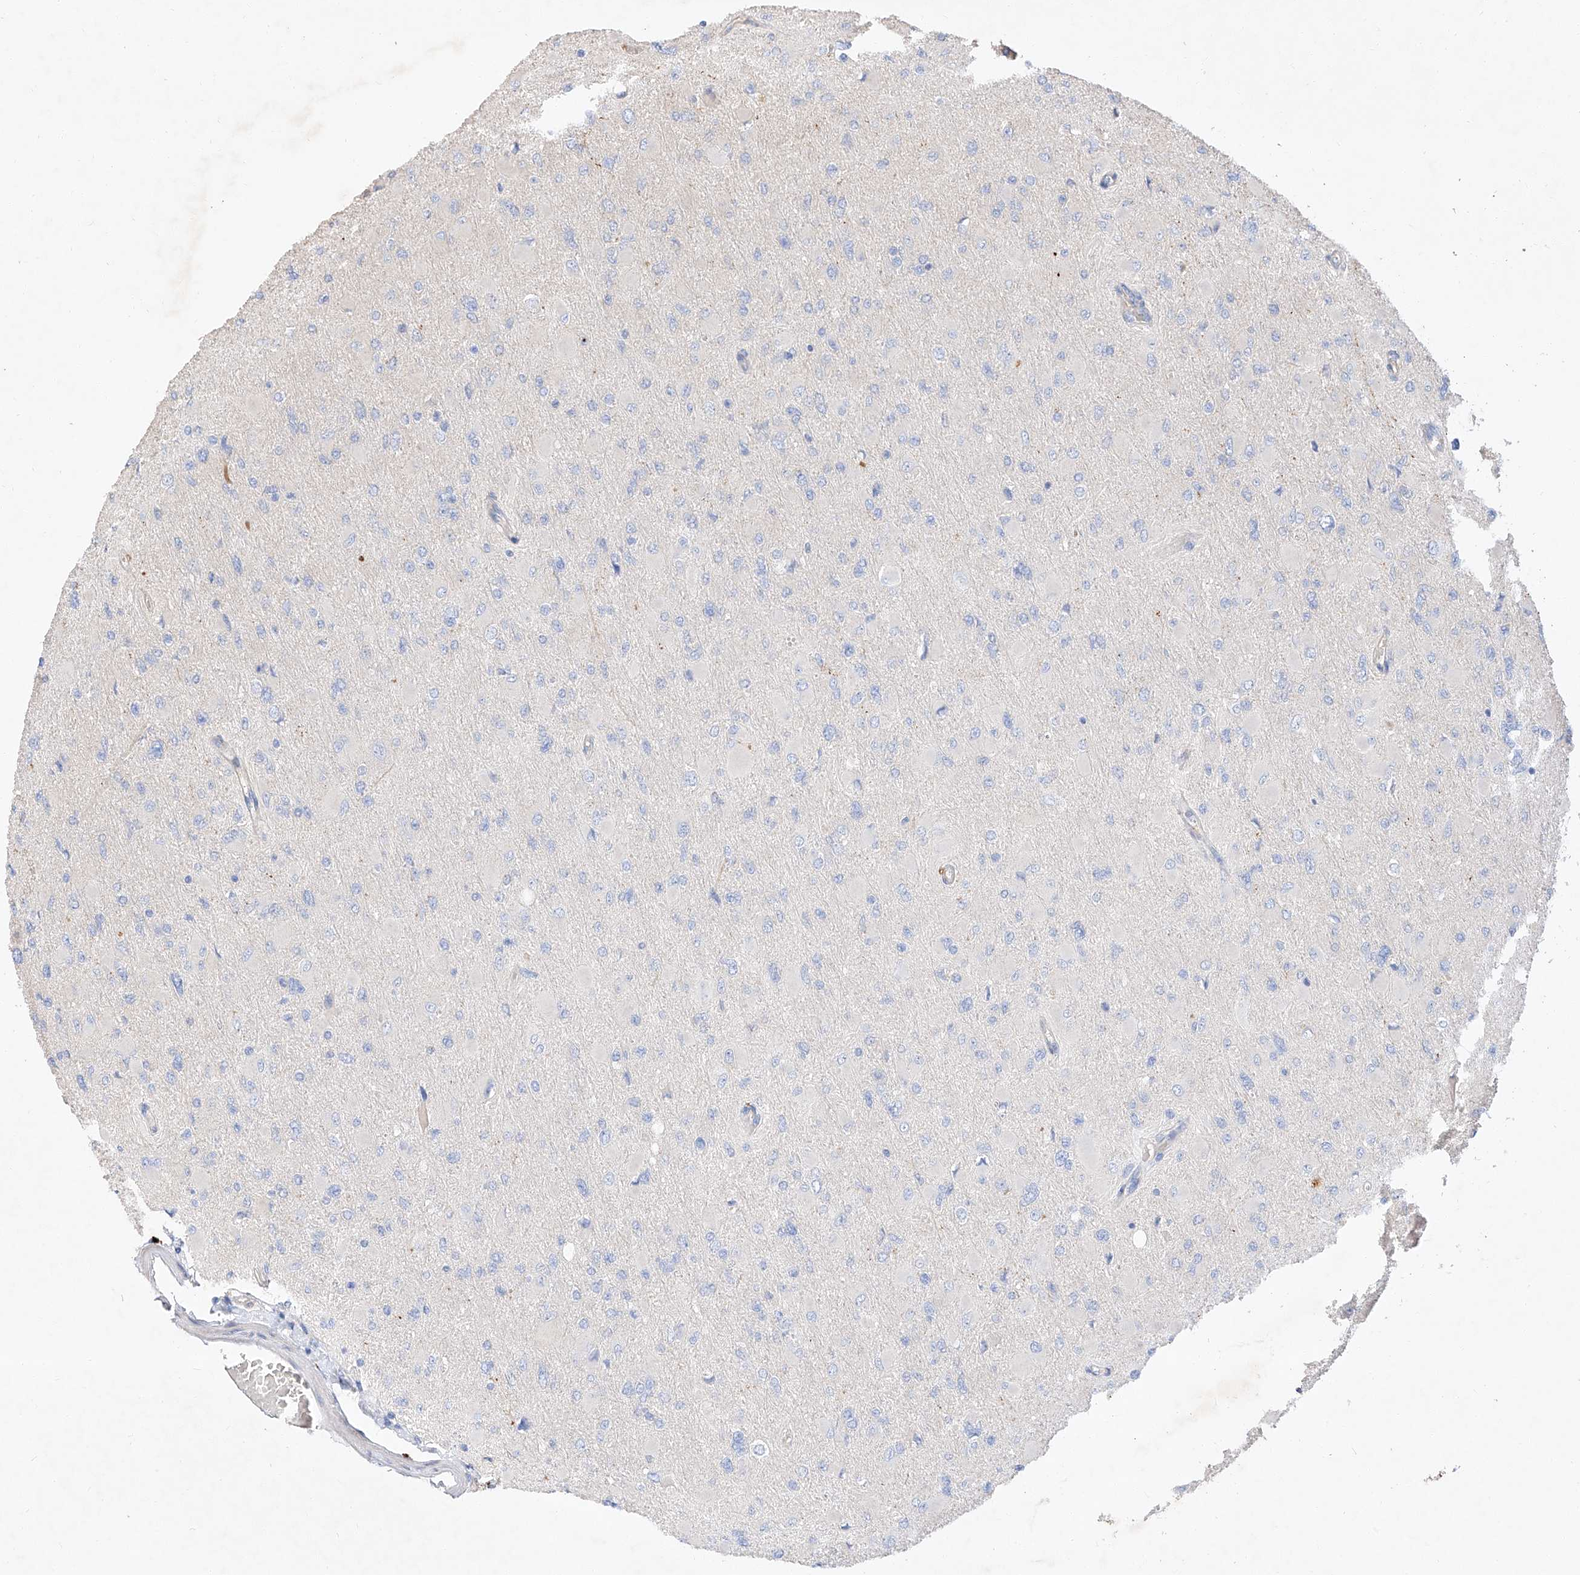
{"staining": {"intensity": "negative", "quantity": "none", "location": "none"}, "tissue": "glioma", "cell_type": "Tumor cells", "image_type": "cancer", "snomed": [{"axis": "morphology", "description": "Glioma, malignant, High grade"}, {"axis": "topography", "description": "Cerebral cortex"}], "caption": "Tumor cells show no significant protein positivity in glioma.", "gene": "DIRAS3", "patient": {"sex": "female", "age": 36}}